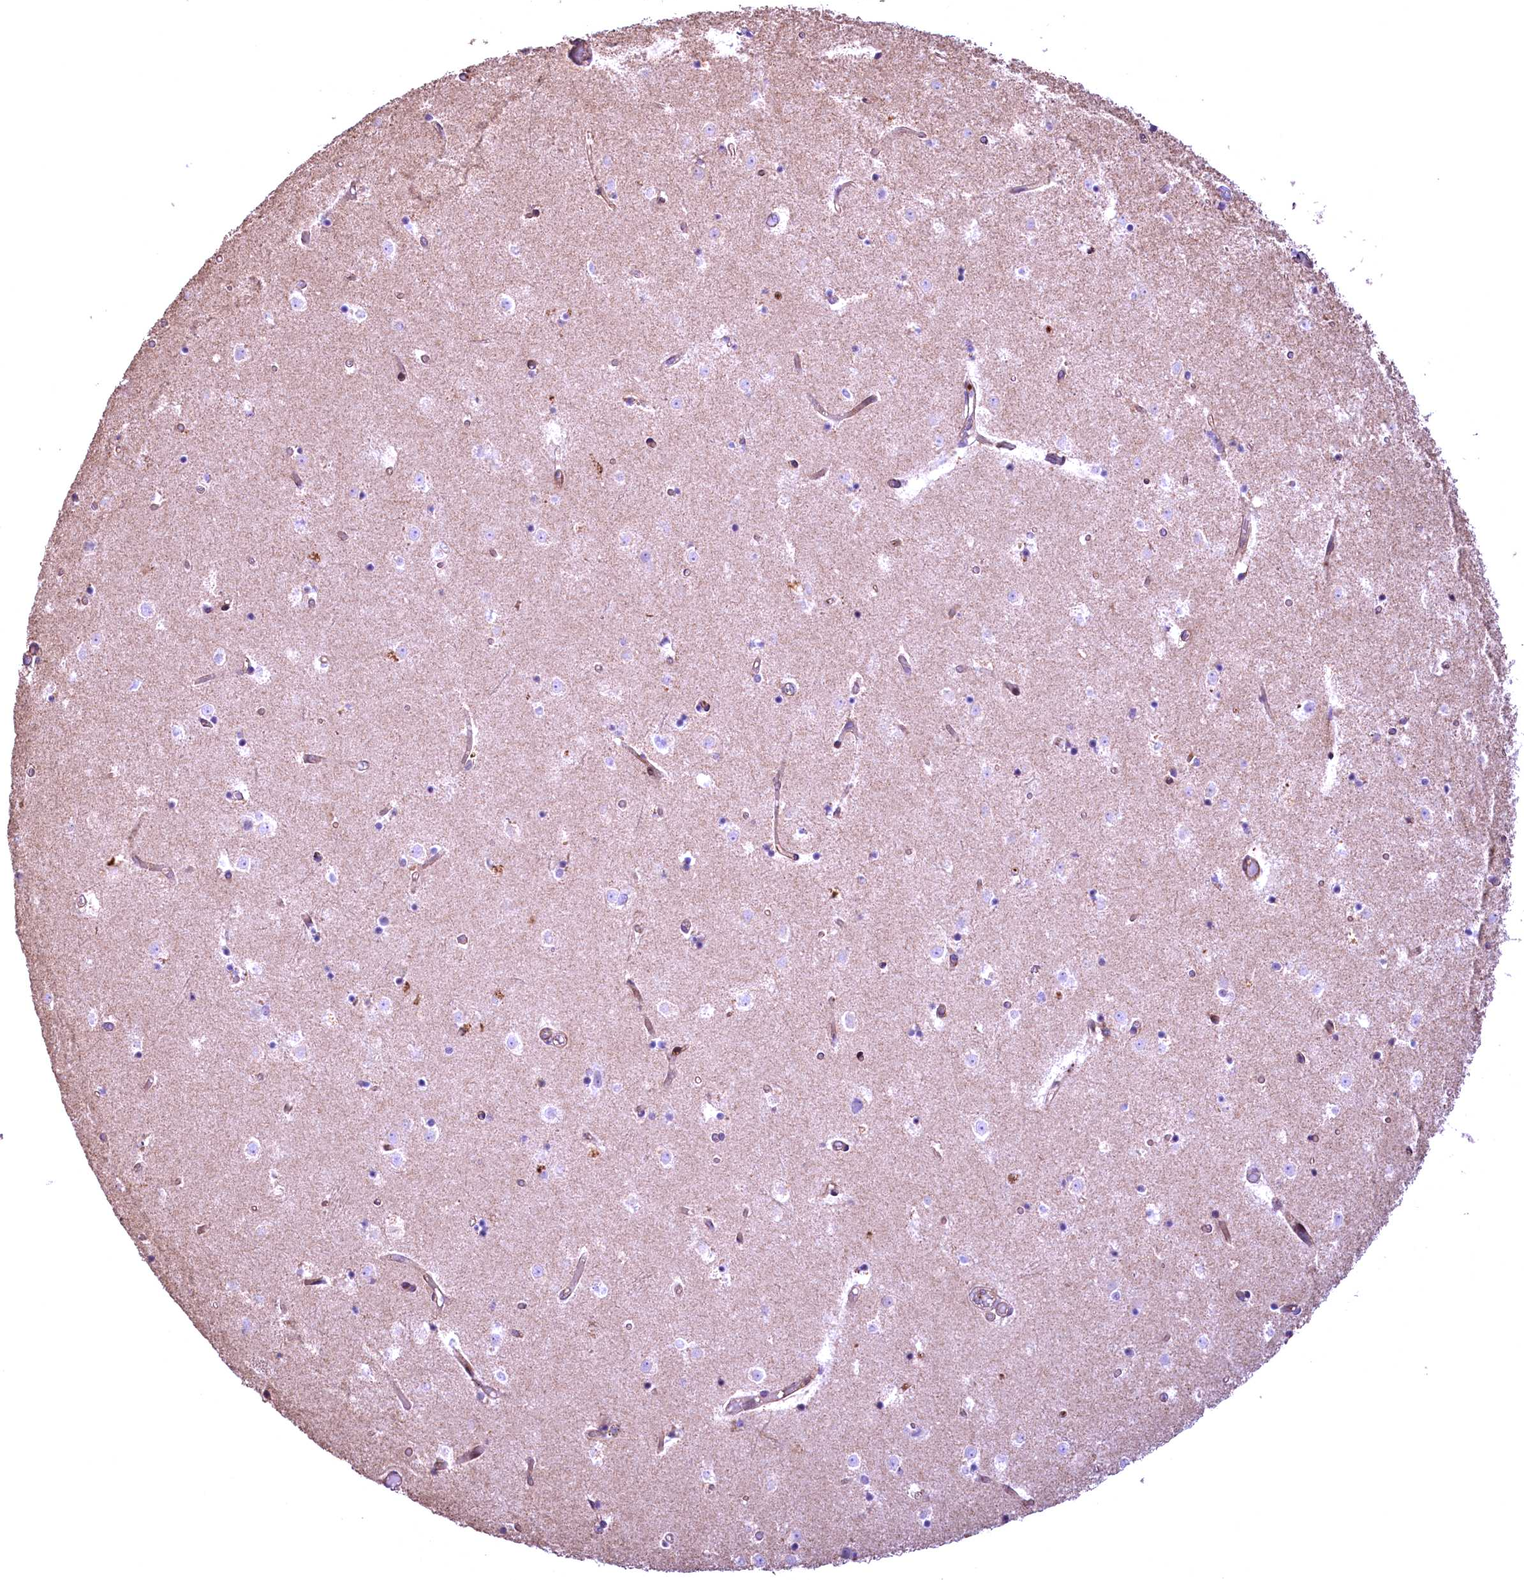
{"staining": {"intensity": "negative", "quantity": "none", "location": "none"}, "tissue": "caudate", "cell_type": "Glial cells", "image_type": "normal", "snomed": [{"axis": "morphology", "description": "Normal tissue, NOS"}, {"axis": "topography", "description": "Lateral ventricle wall"}], "caption": "DAB immunohistochemical staining of benign human caudate exhibits no significant positivity in glial cells.", "gene": "FUZ", "patient": {"sex": "female", "age": 52}}